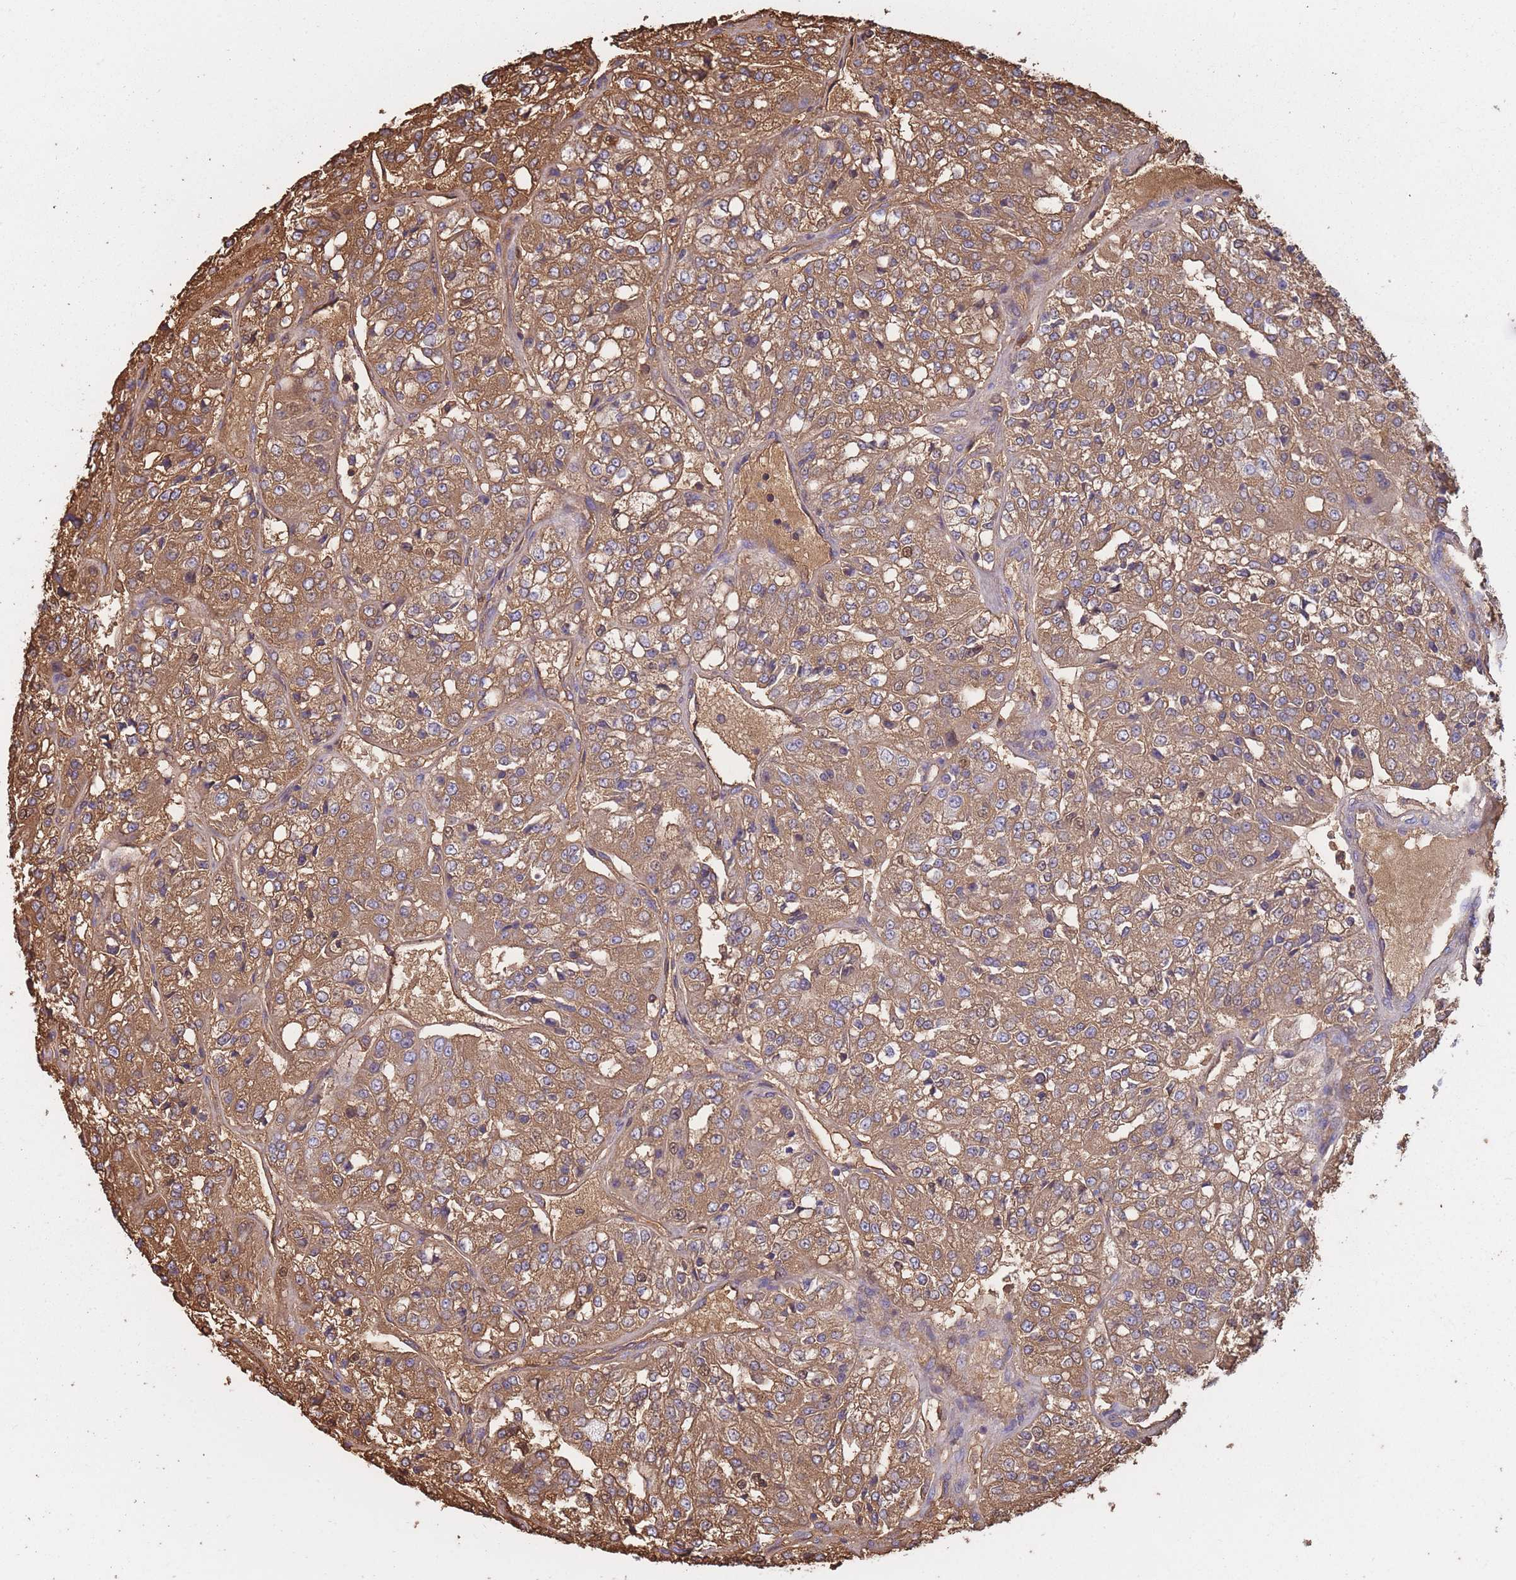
{"staining": {"intensity": "moderate", "quantity": ">75%", "location": "cytoplasmic/membranous"}, "tissue": "renal cancer", "cell_type": "Tumor cells", "image_type": "cancer", "snomed": [{"axis": "morphology", "description": "Adenocarcinoma, NOS"}, {"axis": "topography", "description": "Kidney"}], "caption": "This histopathology image shows IHC staining of adenocarcinoma (renal), with medium moderate cytoplasmic/membranous staining in approximately >75% of tumor cells.", "gene": "KAT2A", "patient": {"sex": "female", "age": 63}}